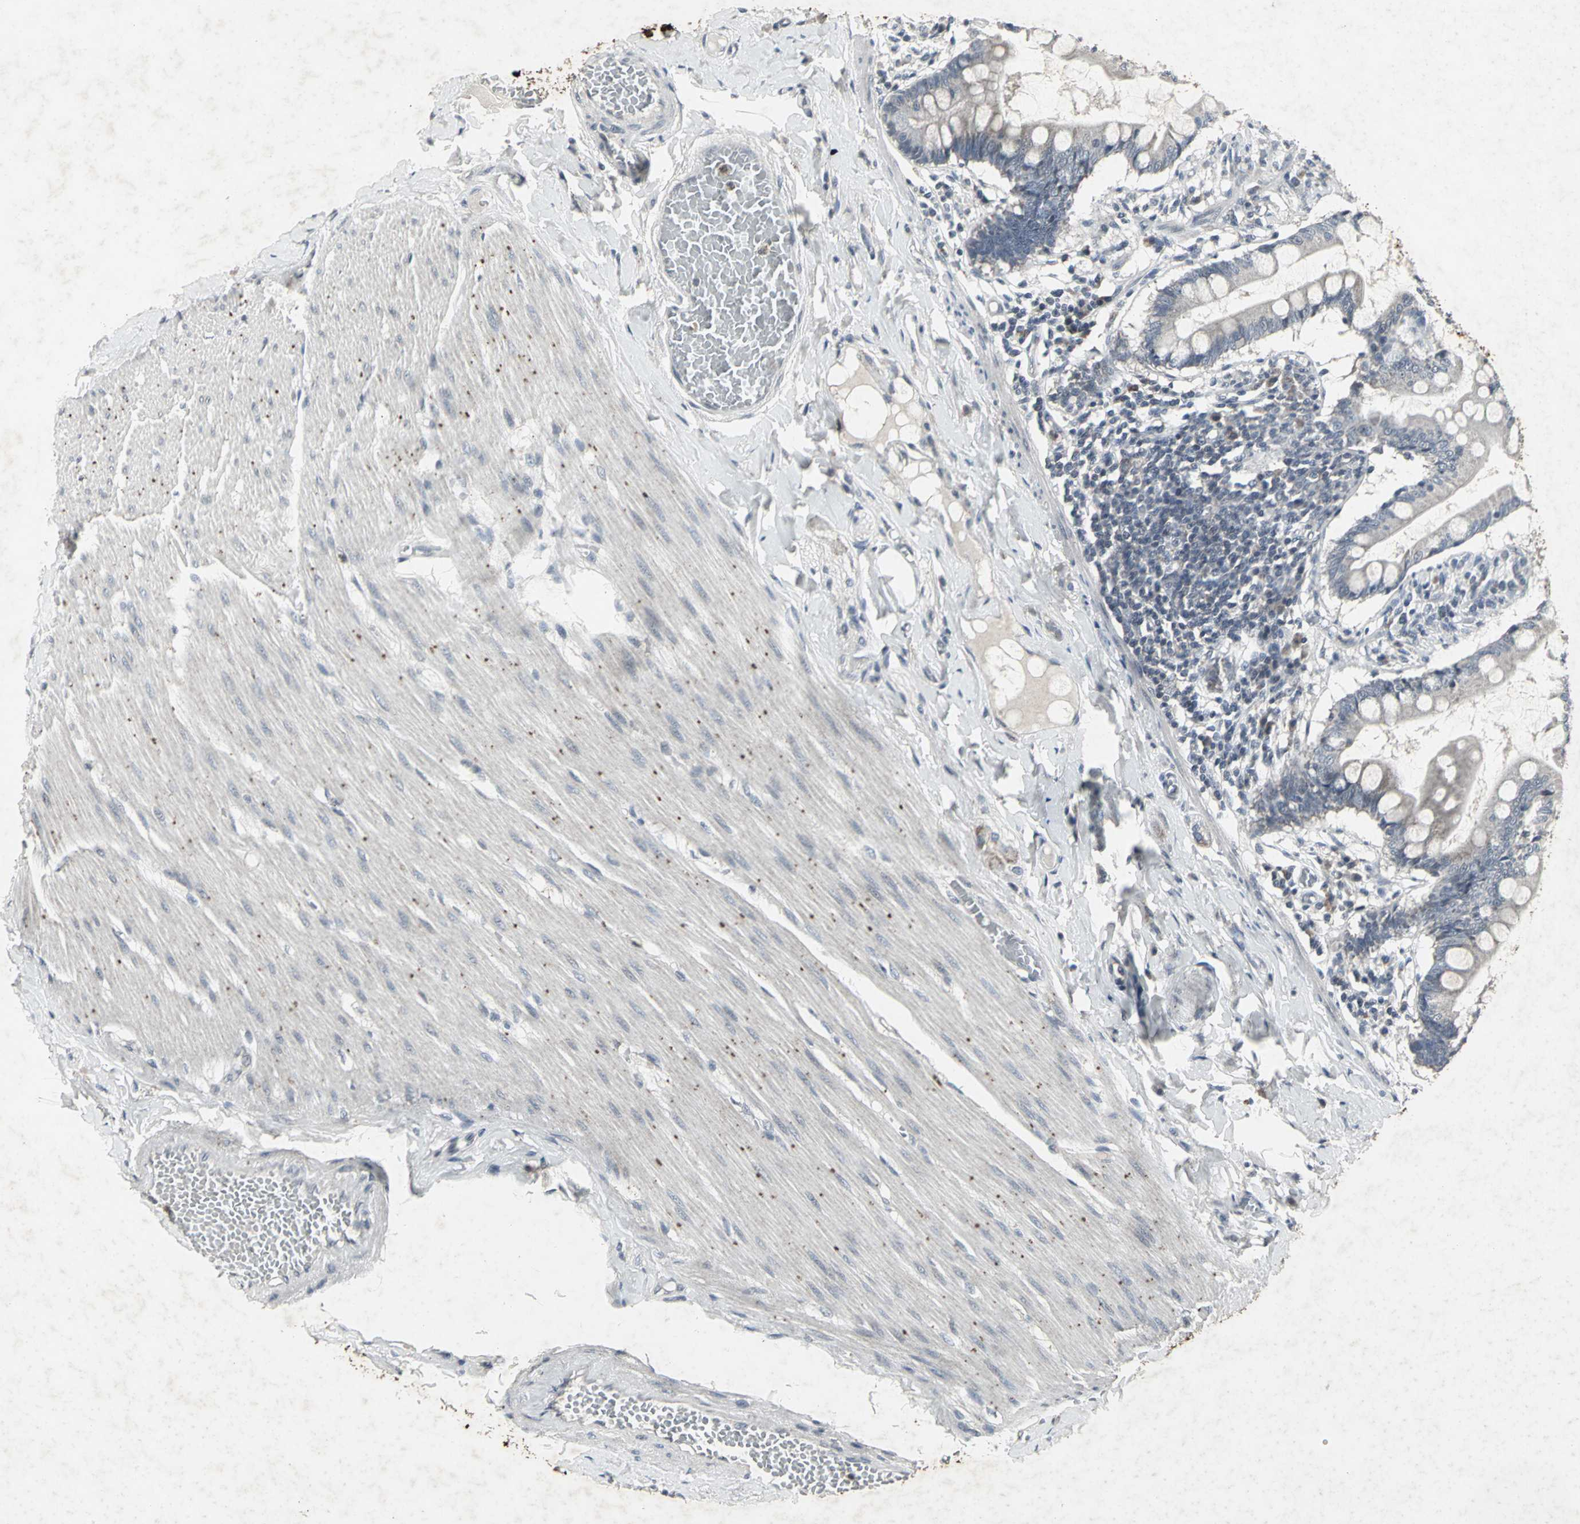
{"staining": {"intensity": "strong", "quantity": "25%-75%", "location": "cytoplasmic/membranous"}, "tissue": "small intestine", "cell_type": "Glandular cells", "image_type": "normal", "snomed": [{"axis": "morphology", "description": "Normal tissue, NOS"}, {"axis": "topography", "description": "Small intestine"}], "caption": "Small intestine stained with immunohistochemistry (IHC) shows strong cytoplasmic/membranous staining in approximately 25%-75% of glandular cells. Using DAB (brown) and hematoxylin (blue) stains, captured at high magnification using brightfield microscopy.", "gene": "BMP4", "patient": {"sex": "male", "age": 41}}